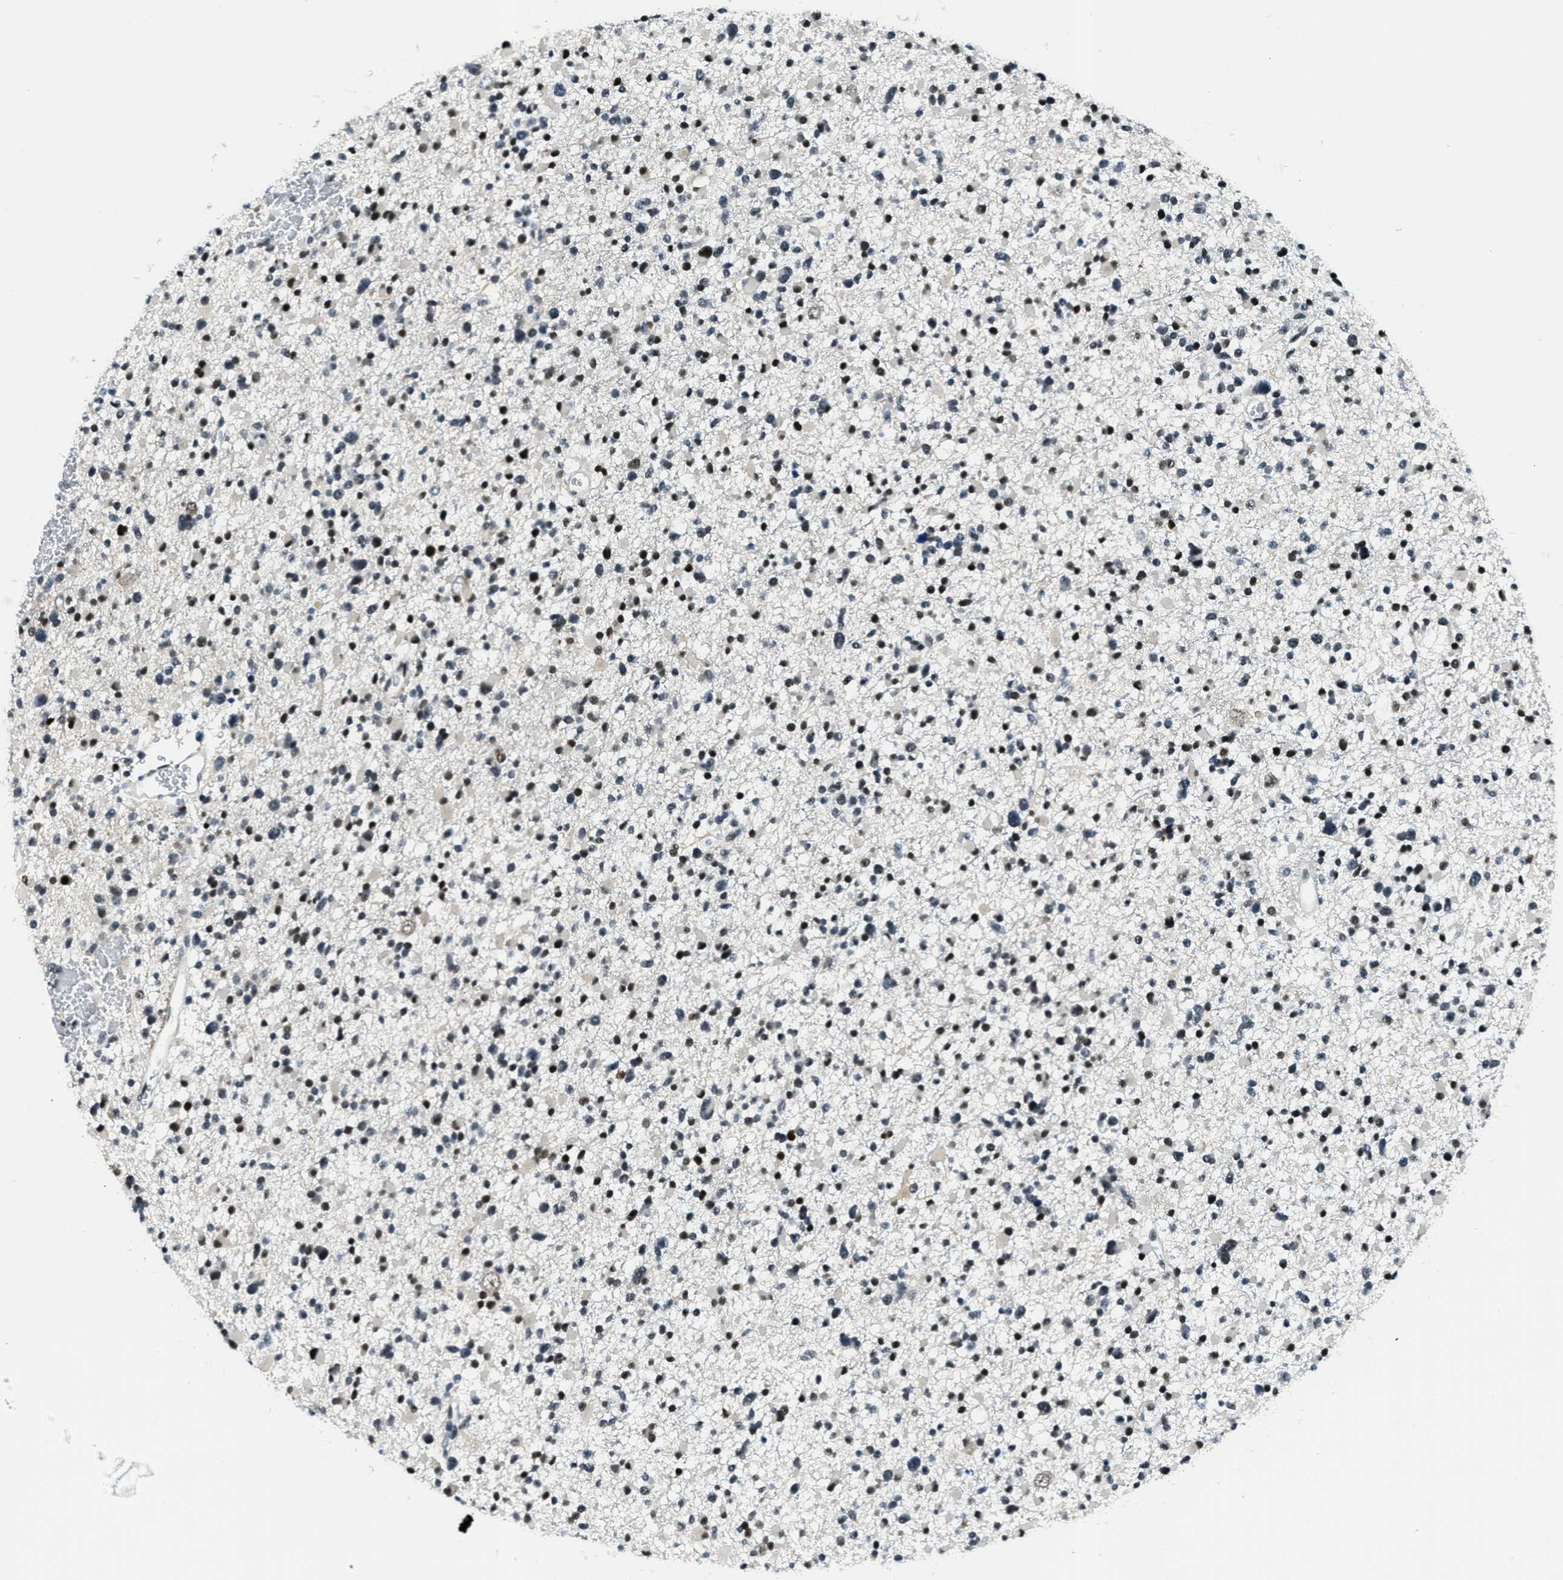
{"staining": {"intensity": "strong", "quantity": "25%-75%", "location": "nuclear"}, "tissue": "glioma", "cell_type": "Tumor cells", "image_type": "cancer", "snomed": [{"axis": "morphology", "description": "Glioma, malignant, Low grade"}, {"axis": "topography", "description": "Brain"}], "caption": "There is high levels of strong nuclear staining in tumor cells of malignant glioma (low-grade), as demonstrated by immunohistochemical staining (brown color).", "gene": "SSB", "patient": {"sex": "female", "age": 22}}